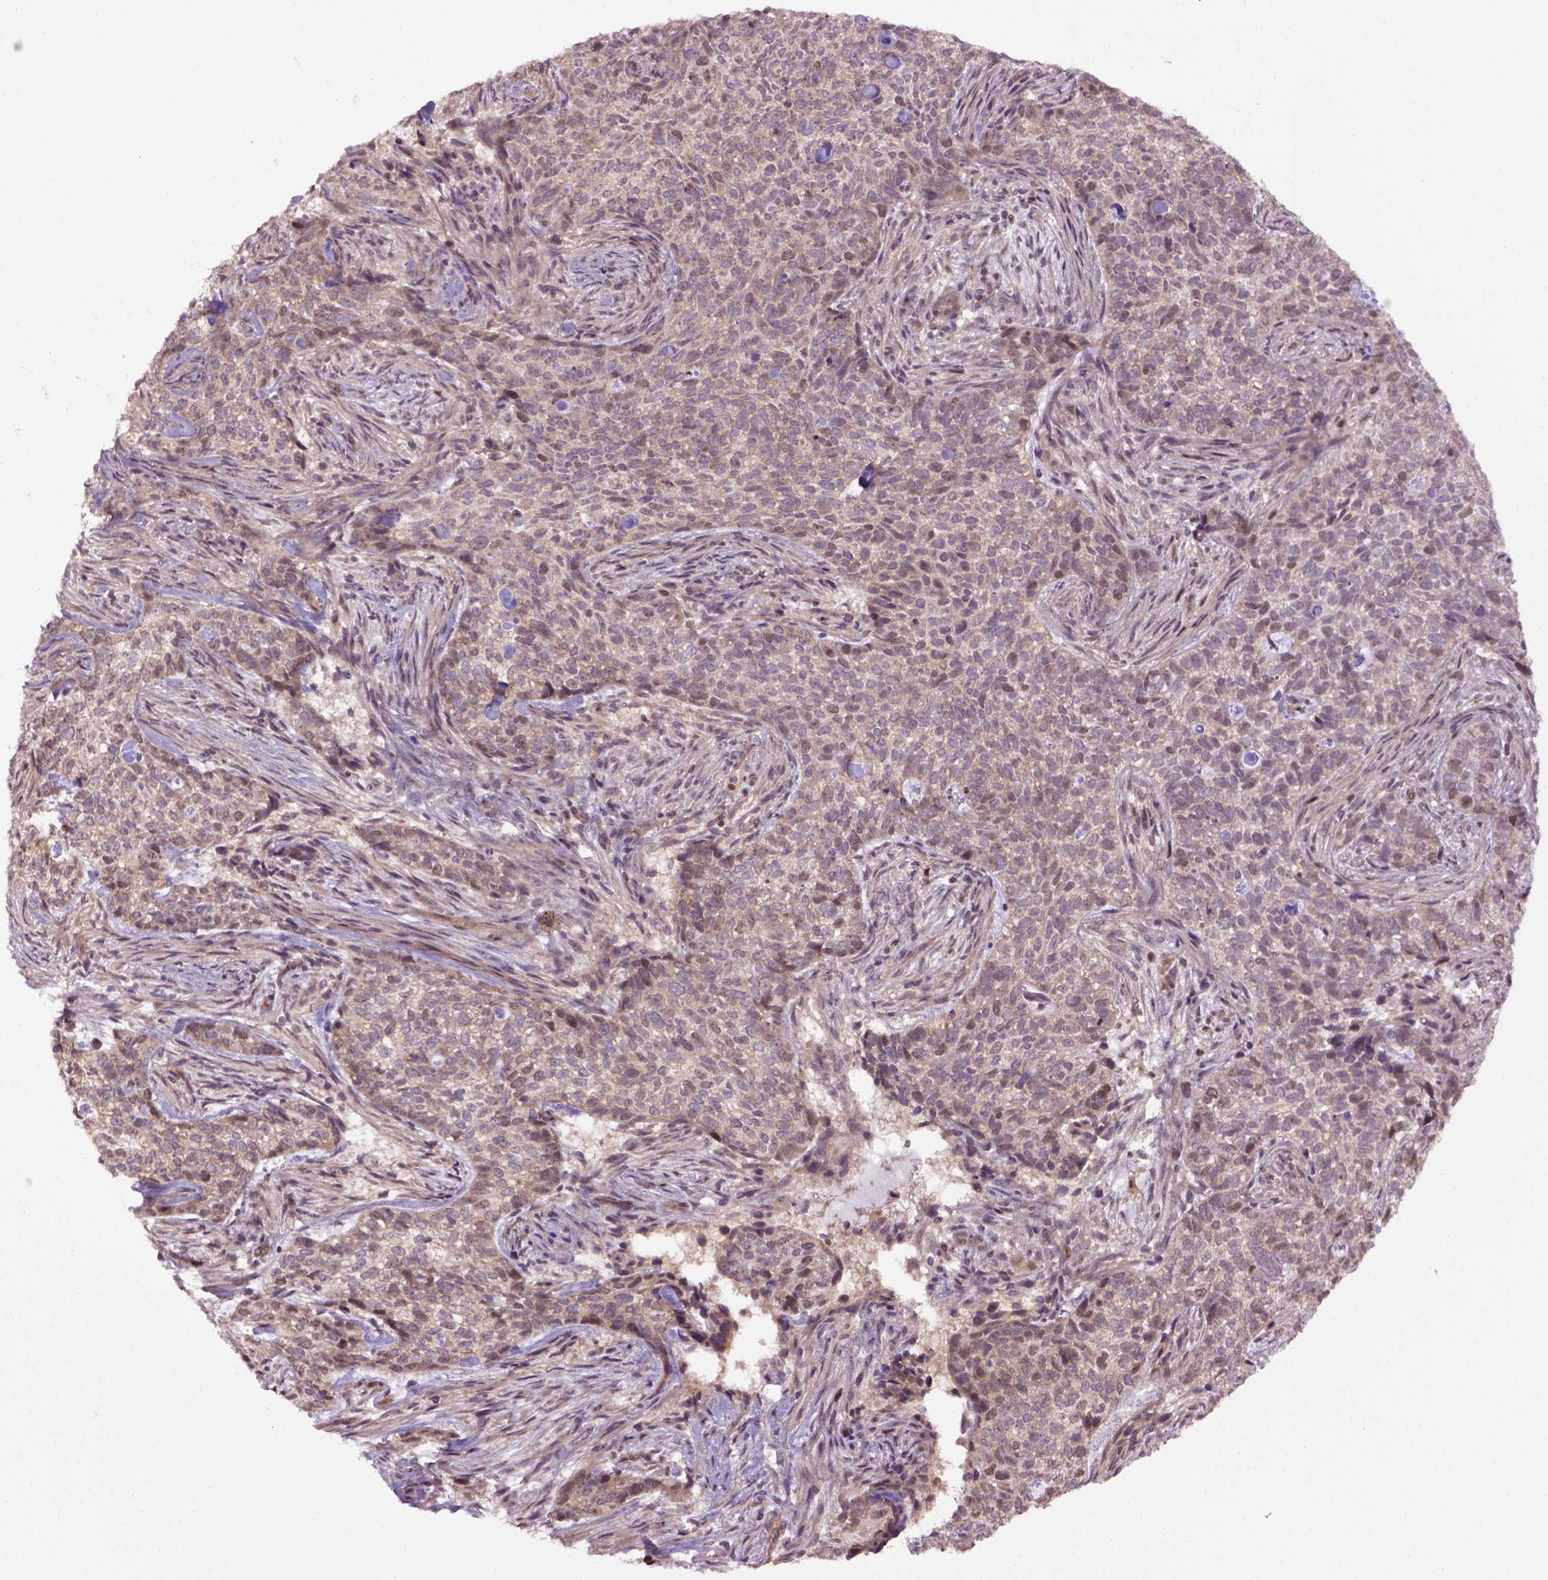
{"staining": {"intensity": "moderate", "quantity": ">75%", "location": "cytoplasmic/membranous,nuclear"}, "tissue": "skin cancer", "cell_type": "Tumor cells", "image_type": "cancer", "snomed": [{"axis": "morphology", "description": "Basal cell carcinoma"}, {"axis": "topography", "description": "Skin"}], "caption": "DAB immunohistochemical staining of skin cancer (basal cell carcinoma) exhibits moderate cytoplasmic/membranous and nuclear protein positivity in approximately >75% of tumor cells.", "gene": "WDR48", "patient": {"sex": "female", "age": 69}}